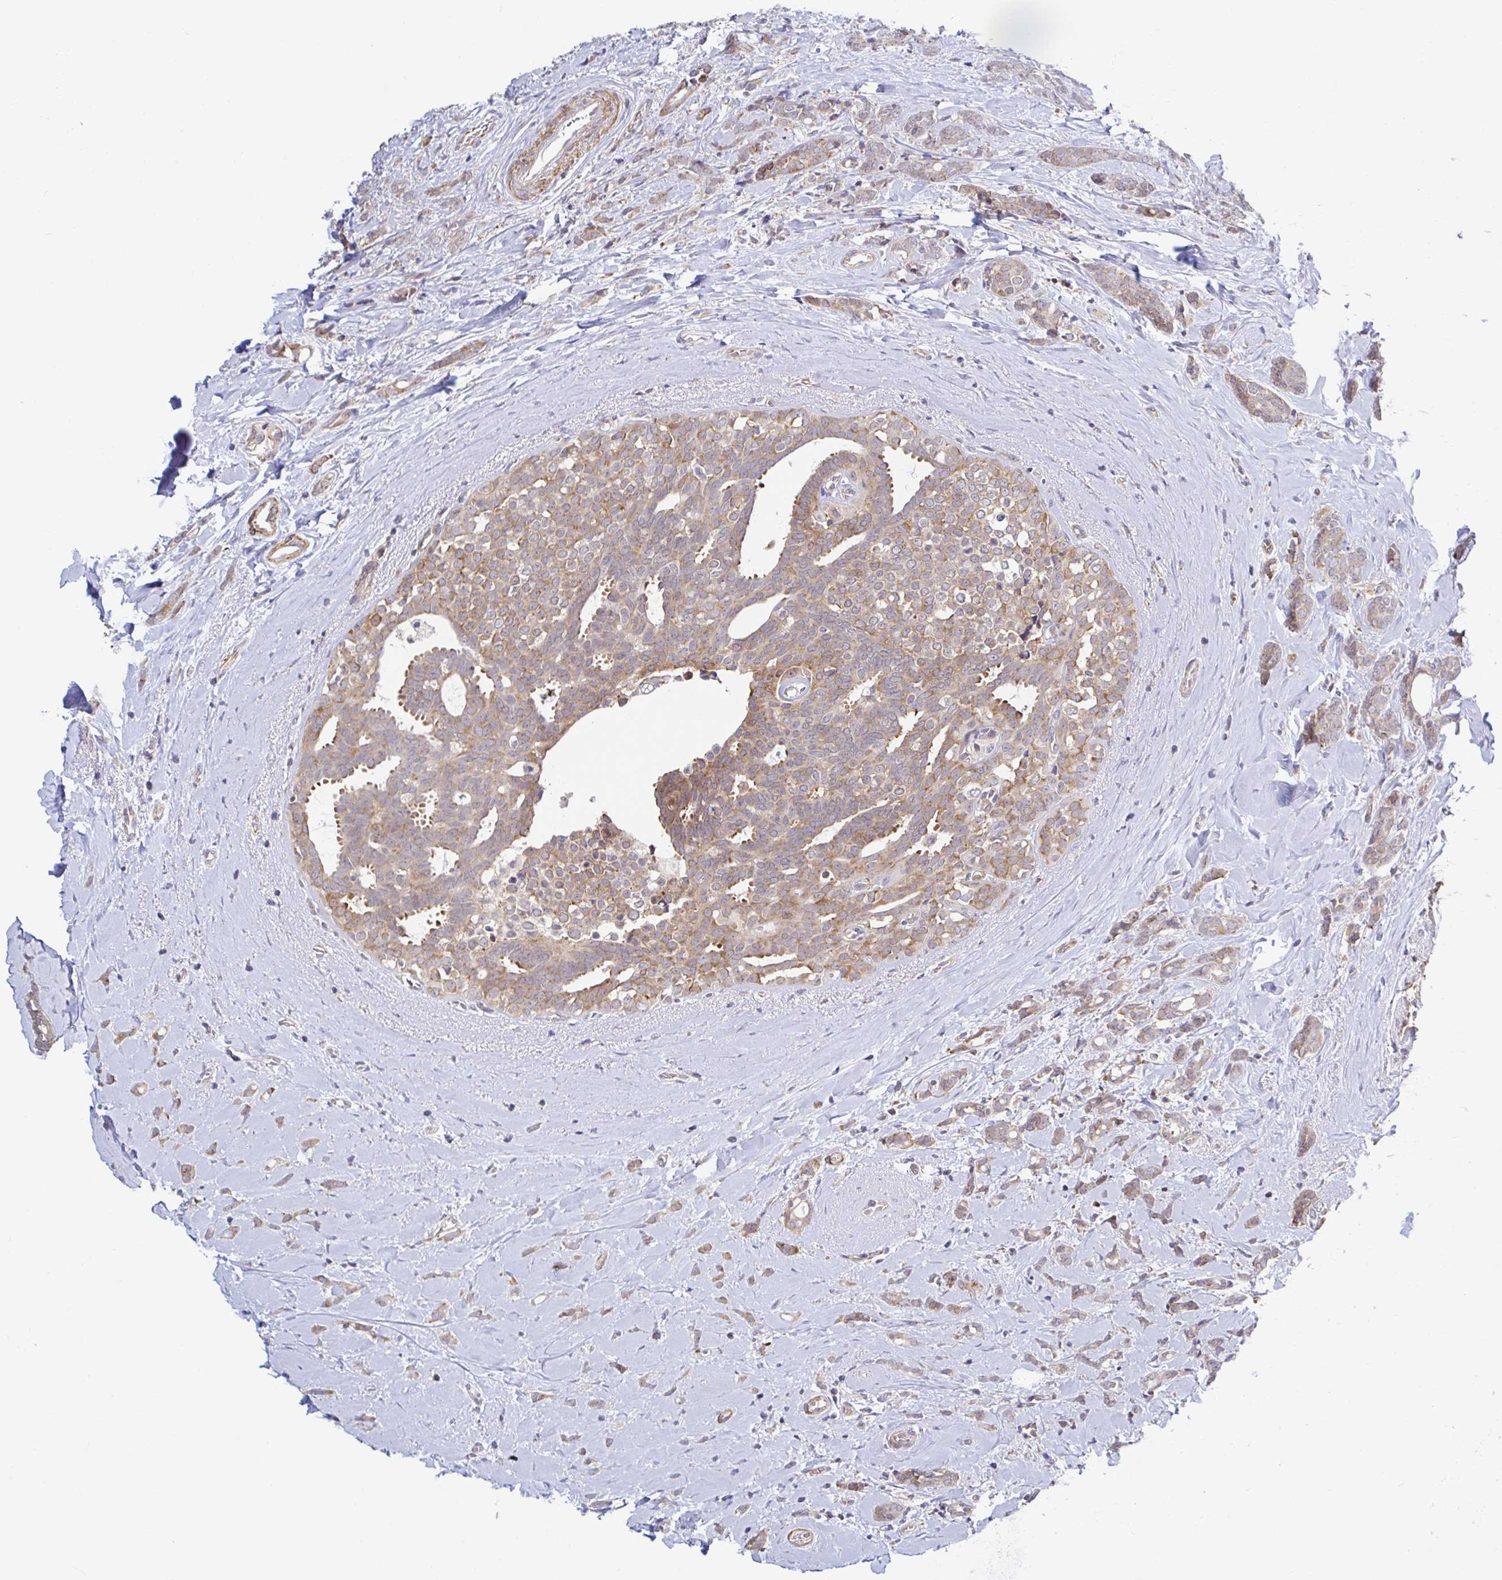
{"staining": {"intensity": "weak", "quantity": ">75%", "location": "cytoplasmic/membranous"}, "tissue": "breast cancer", "cell_type": "Tumor cells", "image_type": "cancer", "snomed": [{"axis": "morphology", "description": "Intraductal carcinoma, in situ"}, {"axis": "morphology", "description": "Duct carcinoma"}, {"axis": "morphology", "description": "Lobular carcinoma, in situ"}, {"axis": "topography", "description": "Breast"}], "caption": "Breast cancer stained with a brown dye demonstrates weak cytoplasmic/membranous positive positivity in about >75% of tumor cells.", "gene": "LARP1", "patient": {"sex": "female", "age": 44}}